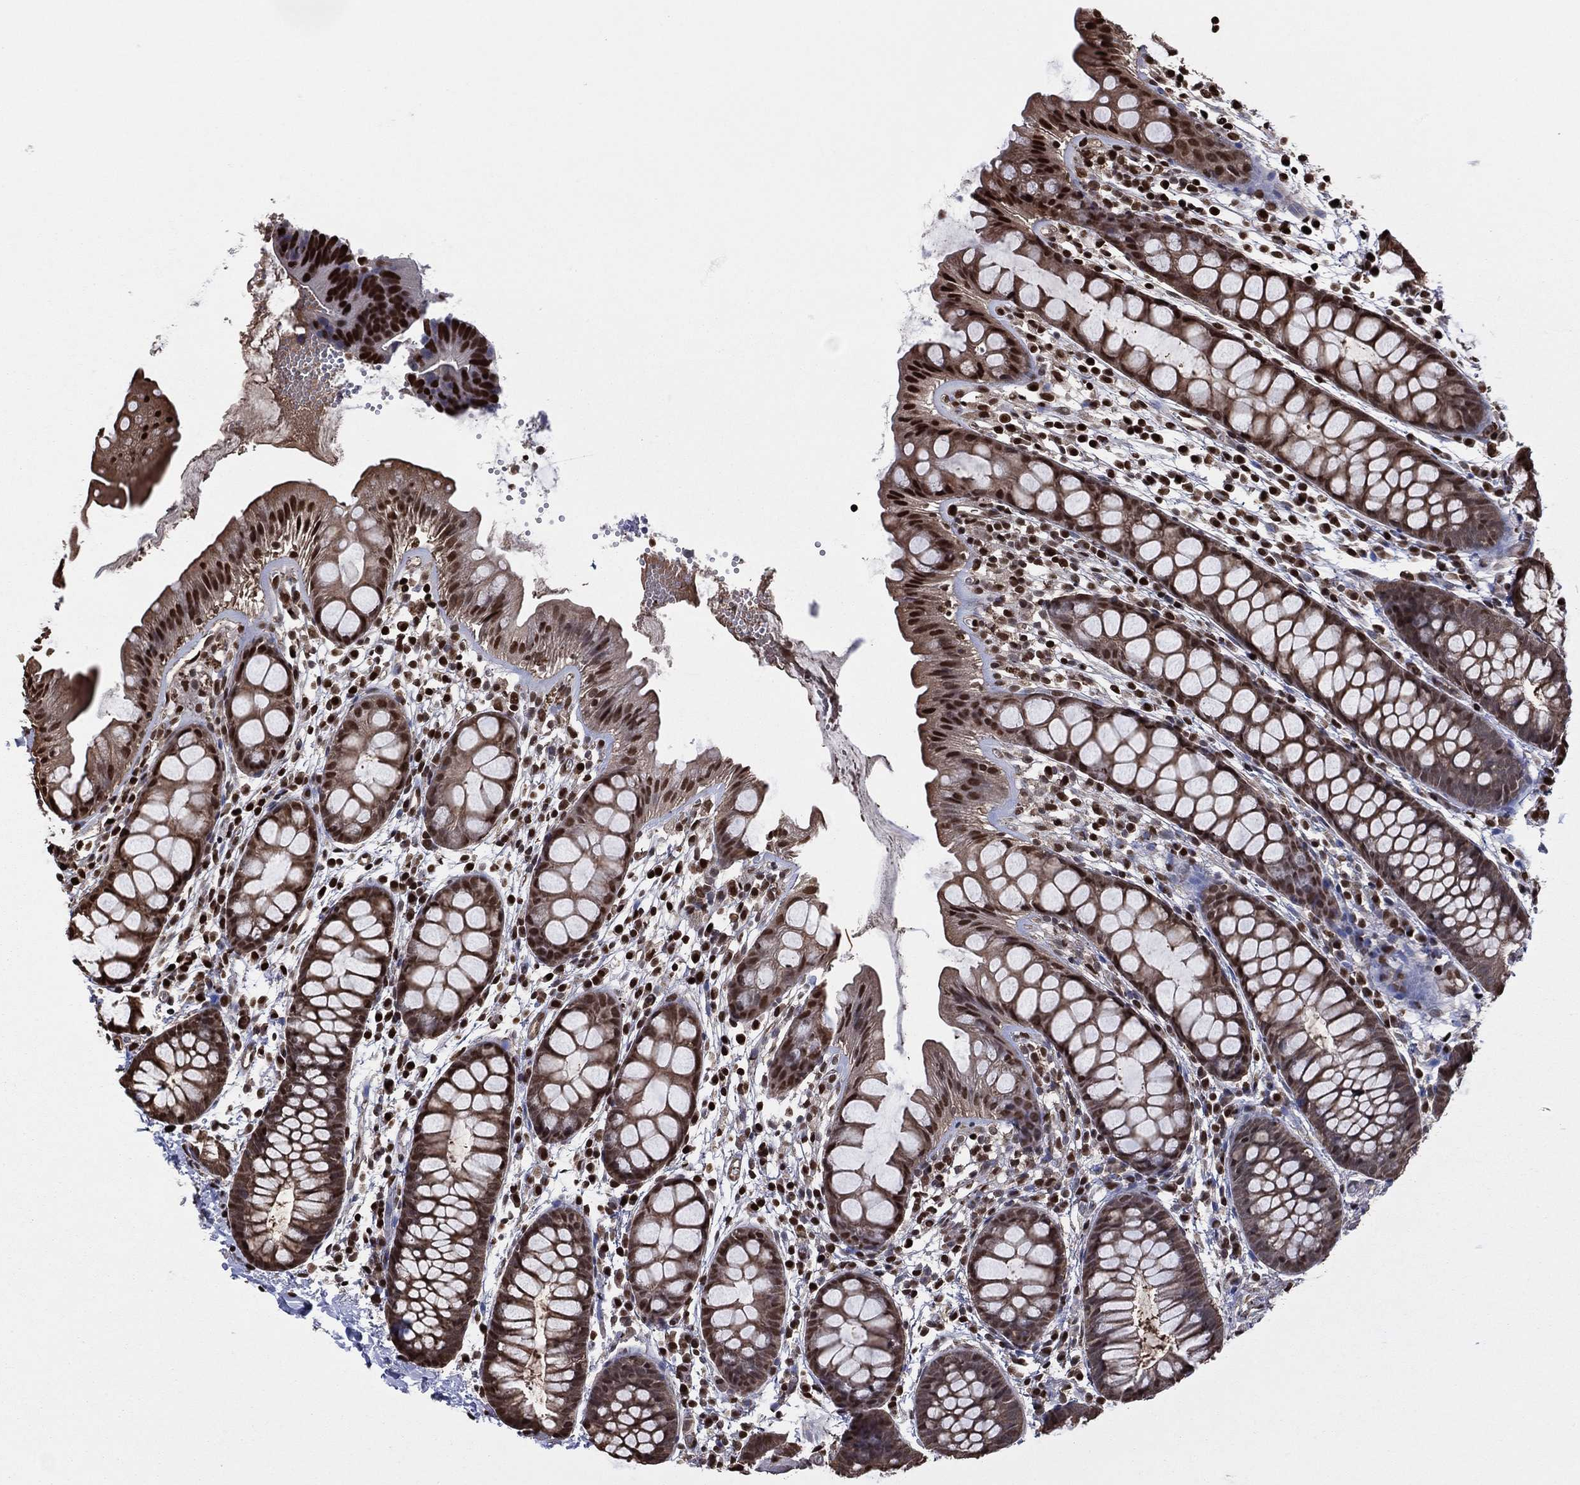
{"staining": {"intensity": "strong", "quantity": "25%-75%", "location": "nuclear"}, "tissue": "rectum", "cell_type": "Glandular cells", "image_type": "normal", "snomed": [{"axis": "morphology", "description": "Normal tissue, NOS"}, {"axis": "topography", "description": "Rectum"}], "caption": "Protein staining exhibits strong nuclear positivity in approximately 25%-75% of glandular cells in unremarkable rectum. The staining was performed using DAB, with brown indicating positive protein expression. Nuclei are stained blue with hematoxylin.", "gene": "GAPDH", "patient": {"sex": "male", "age": 57}}